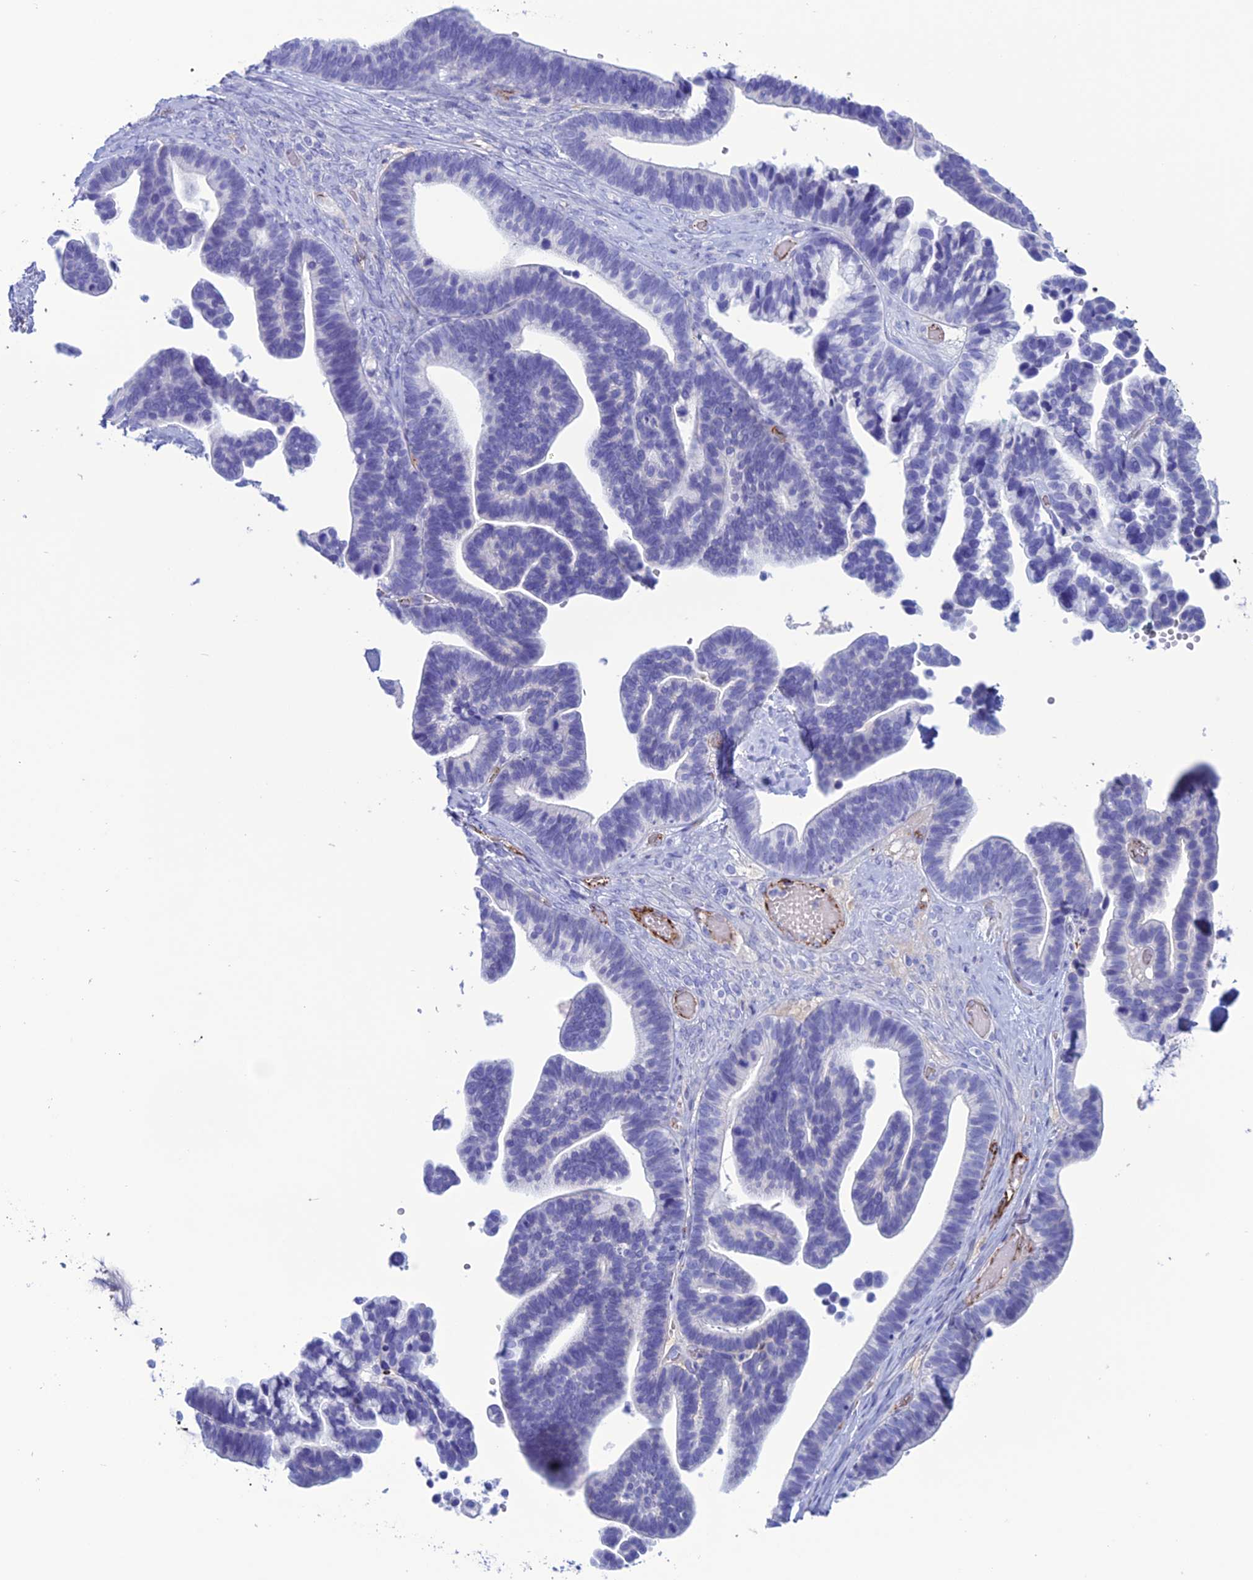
{"staining": {"intensity": "negative", "quantity": "none", "location": "none"}, "tissue": "ovarian cancer", "cell_type": "Tumor cells", "image_type": "cancer", "snomed": [{"axis": "morphology", "description": "Cystadenocarcinoma, serous, NOS"}, {"axis": "topography", "description": "Ovary"}], "caption": "This is a photomicrograph of immunohistochemistry (IHC) staining of ovarian cancer, which shows no positivity in tumor cells.", "gene": "CDC42EP5", "patient": {"sex": "female", "age": 56}}